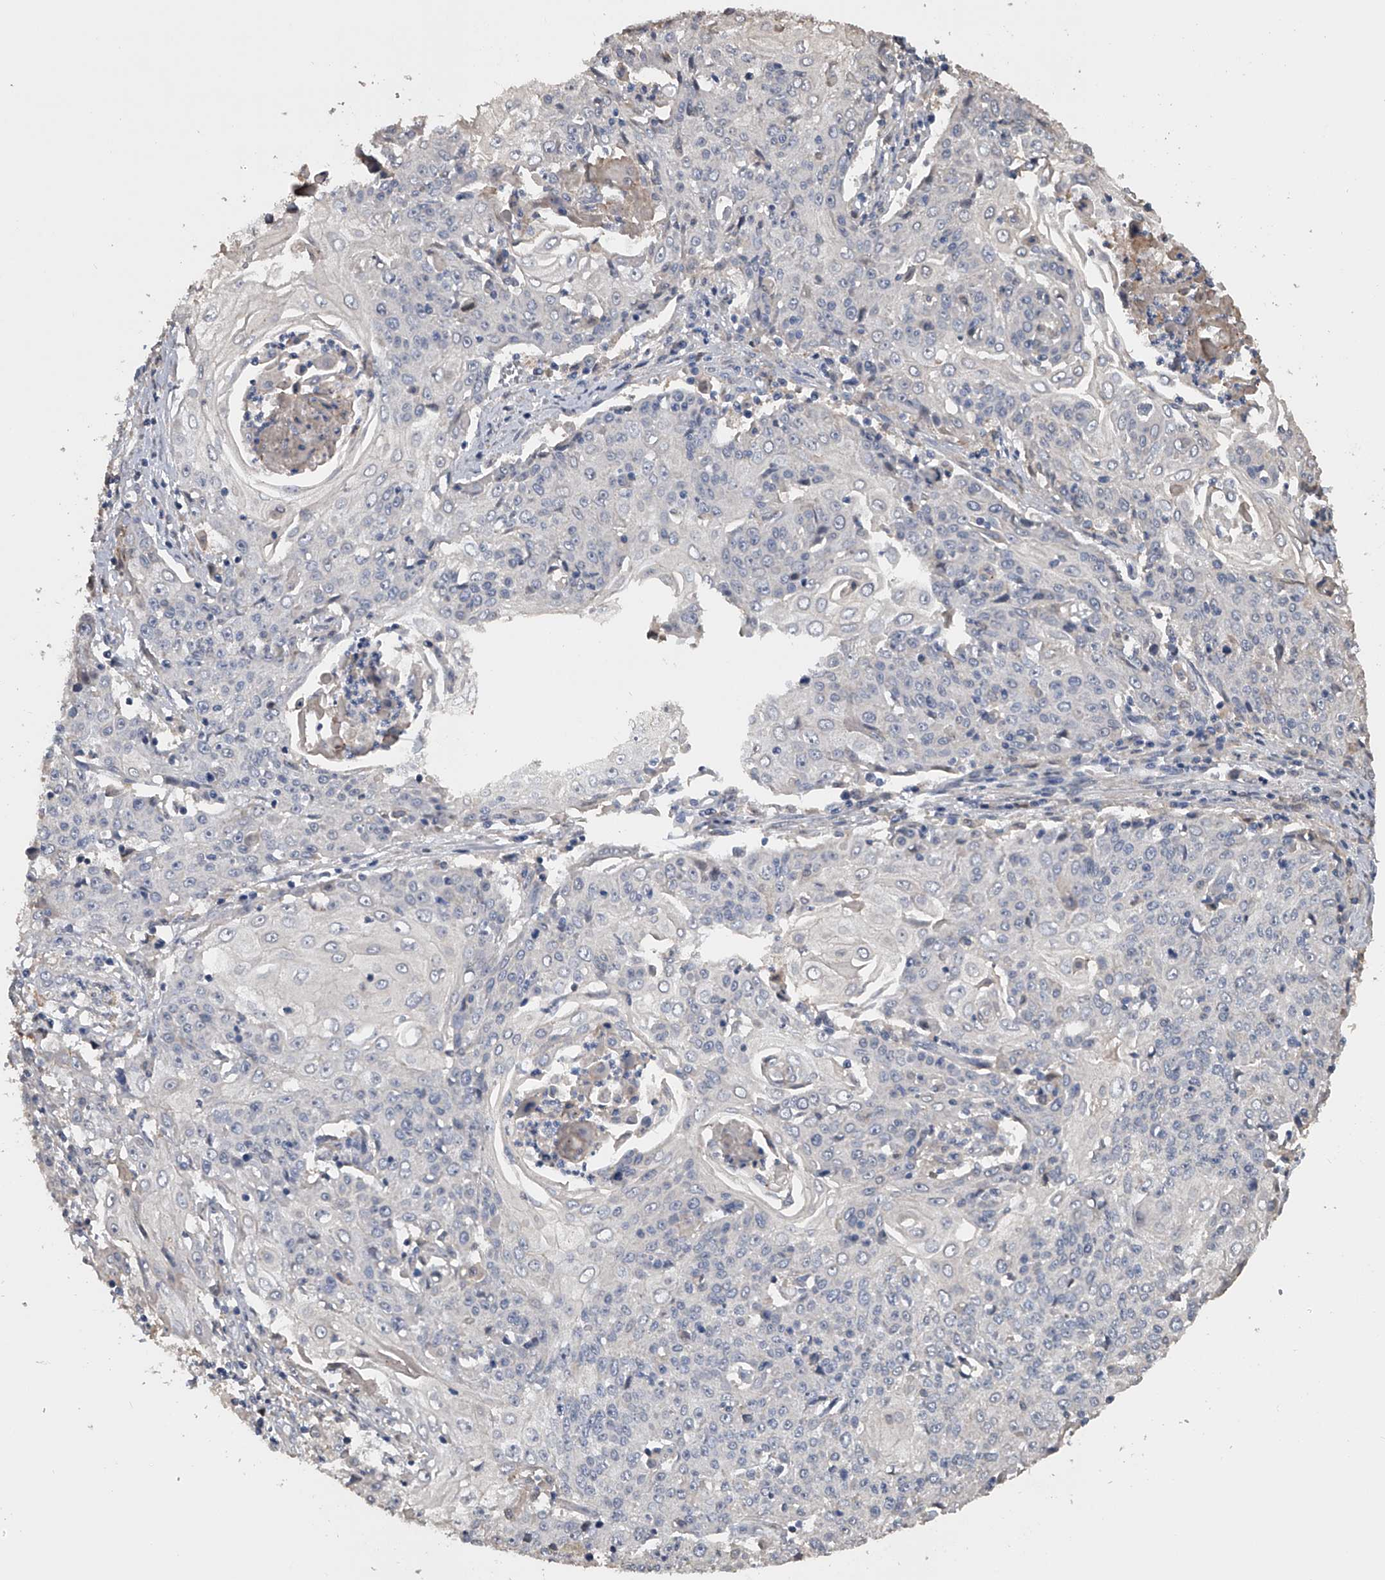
{"staining": {"intensity": "negative", "quantity": "none", "location": "none"}, "tissue": "cervical cancer", "cell_type": "Tumor cells", "image_type": "cancer", "snomed": [{"axis": "morphology", "description": "Squamous cell carcinoma, NOS"}, {"axis": "topography", "description": "Cervix"}], "caption": "DAB (3,3'-diaminobenzidine) immunohistochemical staining of cervical cancer demonstrates no significant positivity in tumor cells. (DAB (3,3'-diaminobenzidine) immunohistochemistry with hematoxylin counter stain).", "gene": "DOCK9", "patient": {"sex": "female", "age": 48}}